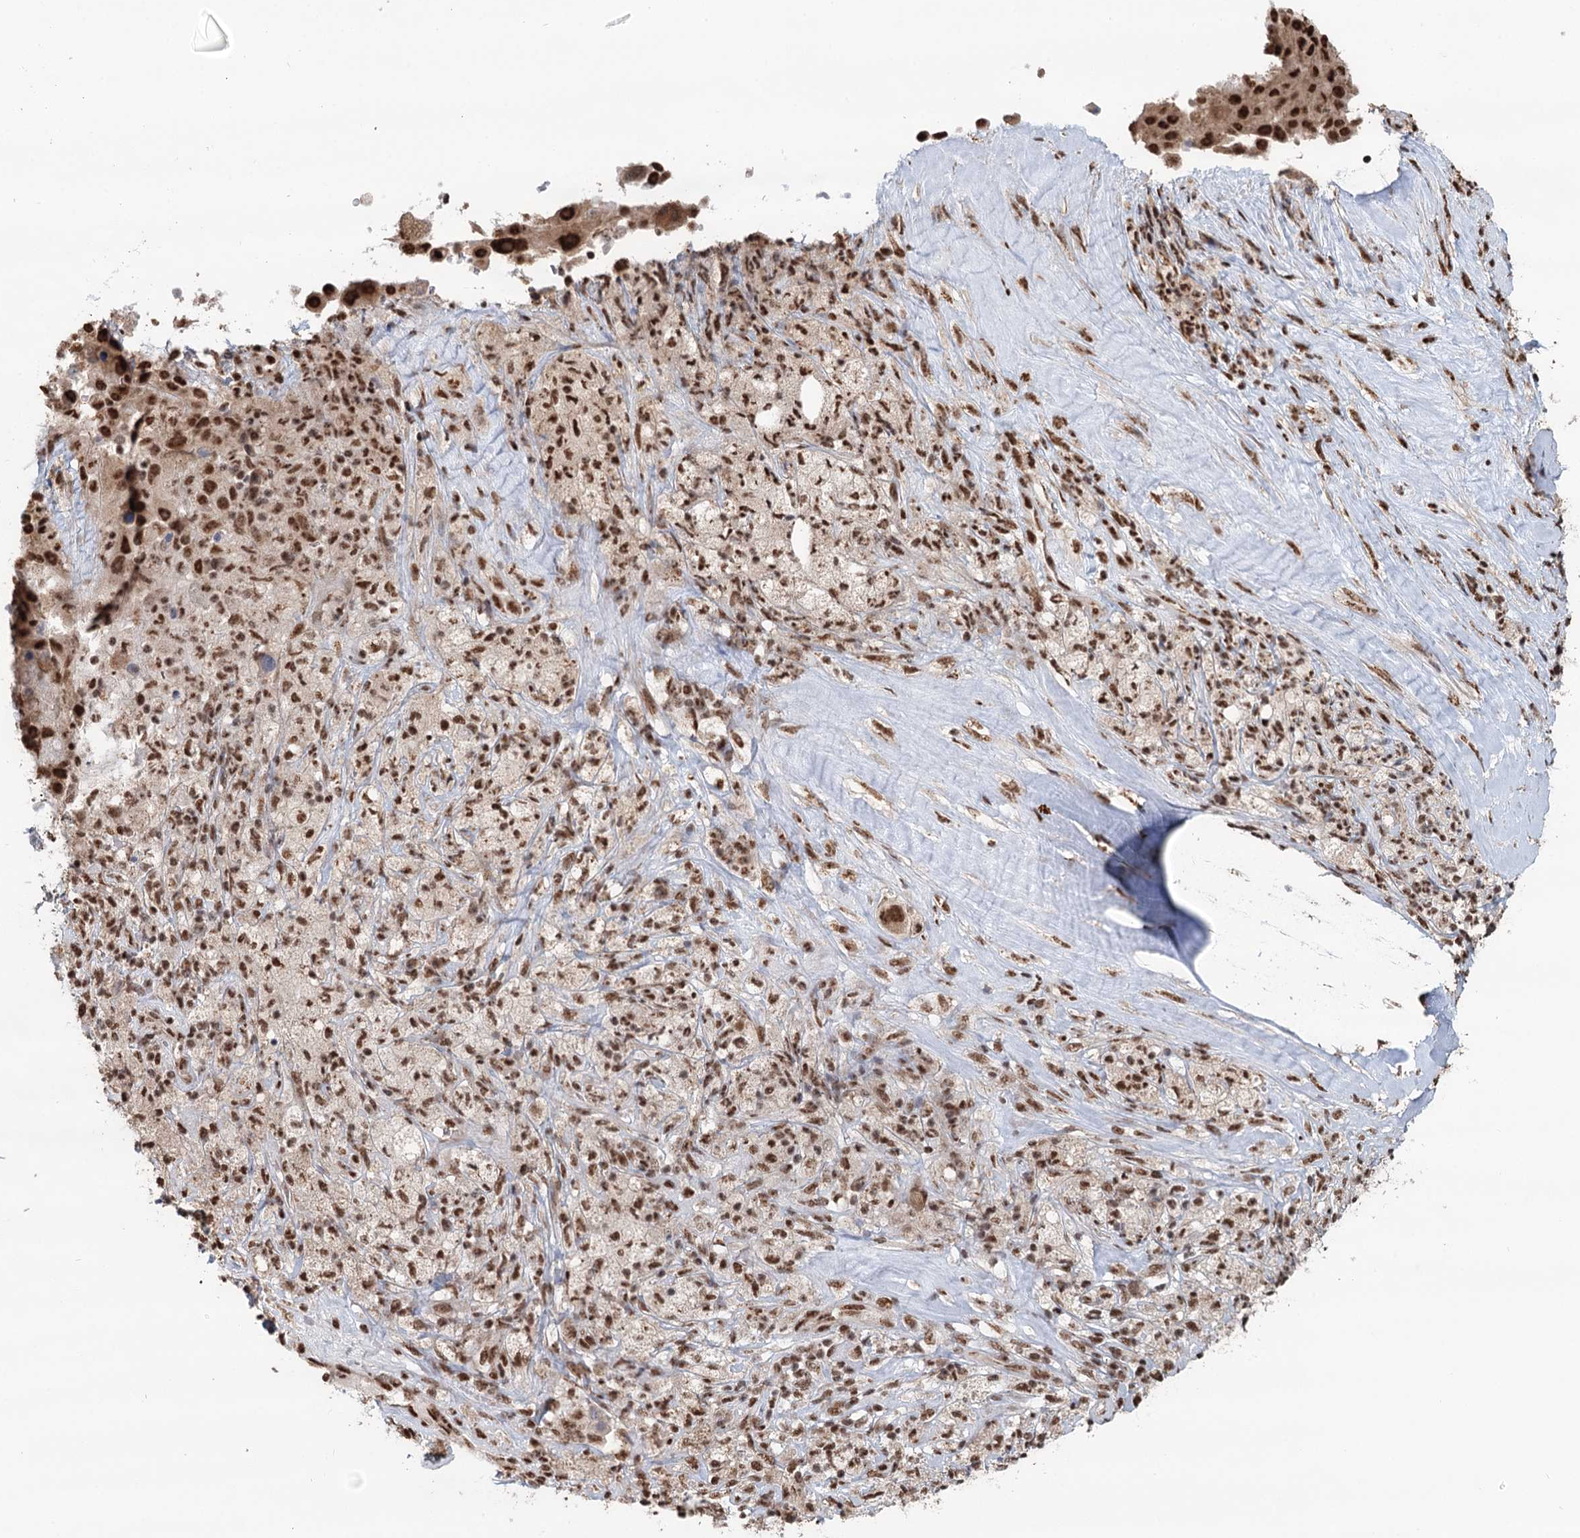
{"staining": {"intensity": "strong", "quantity": ">75%", "location": "nuclear"}, "tissue": "melanoma", "cell_type": "Tumor cells", "image_type": "cancer", "snomed": [{"axis": "morphology", "description": "Malignant melanoma, Metastatic site"}, {"axis": "topography", "description": "Lymph node"}], "caption": "Malignant melanoma (metastatic site) stained with a protein marker shows strong staining in tumor cells.", "gene": "GPALPP1", "patient": {"sex": "male", "age": 62}}